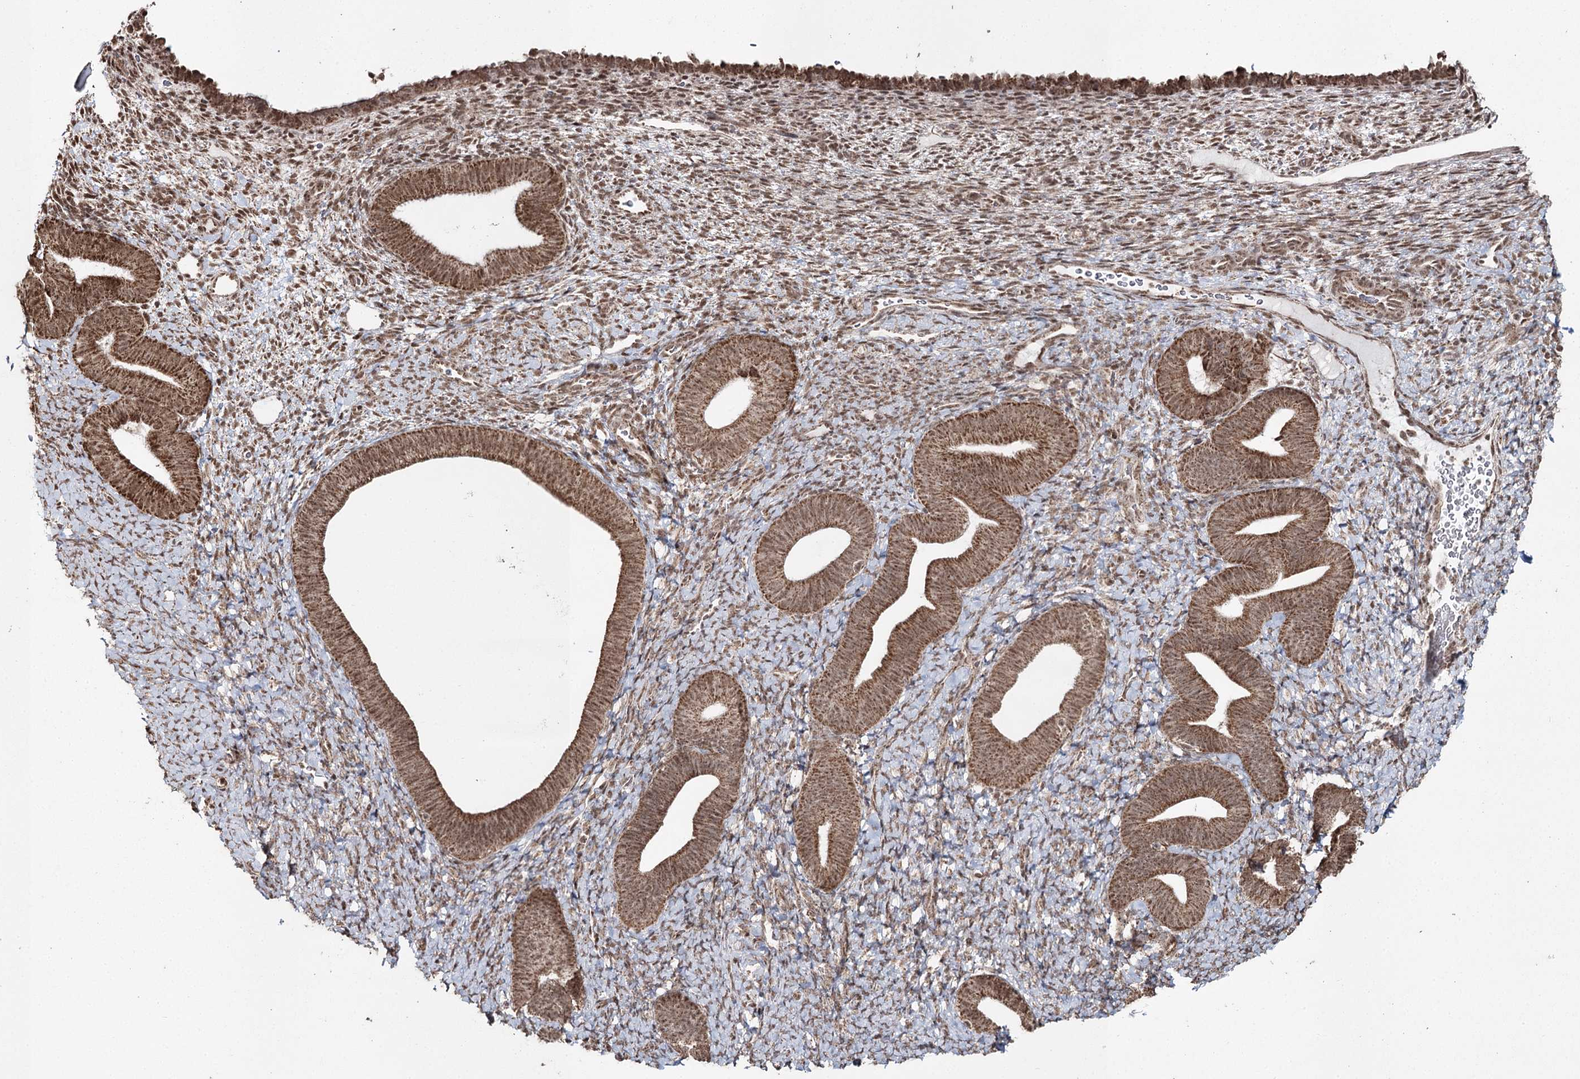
{"staining": {"intensity": "moderate", "quantity": "<25%", "location": "cytoplasmic/membranous,nuclear"}, "tissue": "endometrium", "cell_type": "Cells in endometrial stroma", "image_type": "normal", "snomed": [{"axis": "morphology", "description": "Normal tissue, NOS"}, {"axis": "topography", "description": "Endometrium"}], "caption": "Brown immunohistochemical staining in normal endometrium shows moderate cytoplasmic/membranous,nuclear positivity in about <25% of cells in endometrial stroma.", "gene": "PDHX", "patient": {"sex": "female", "age": 65}}